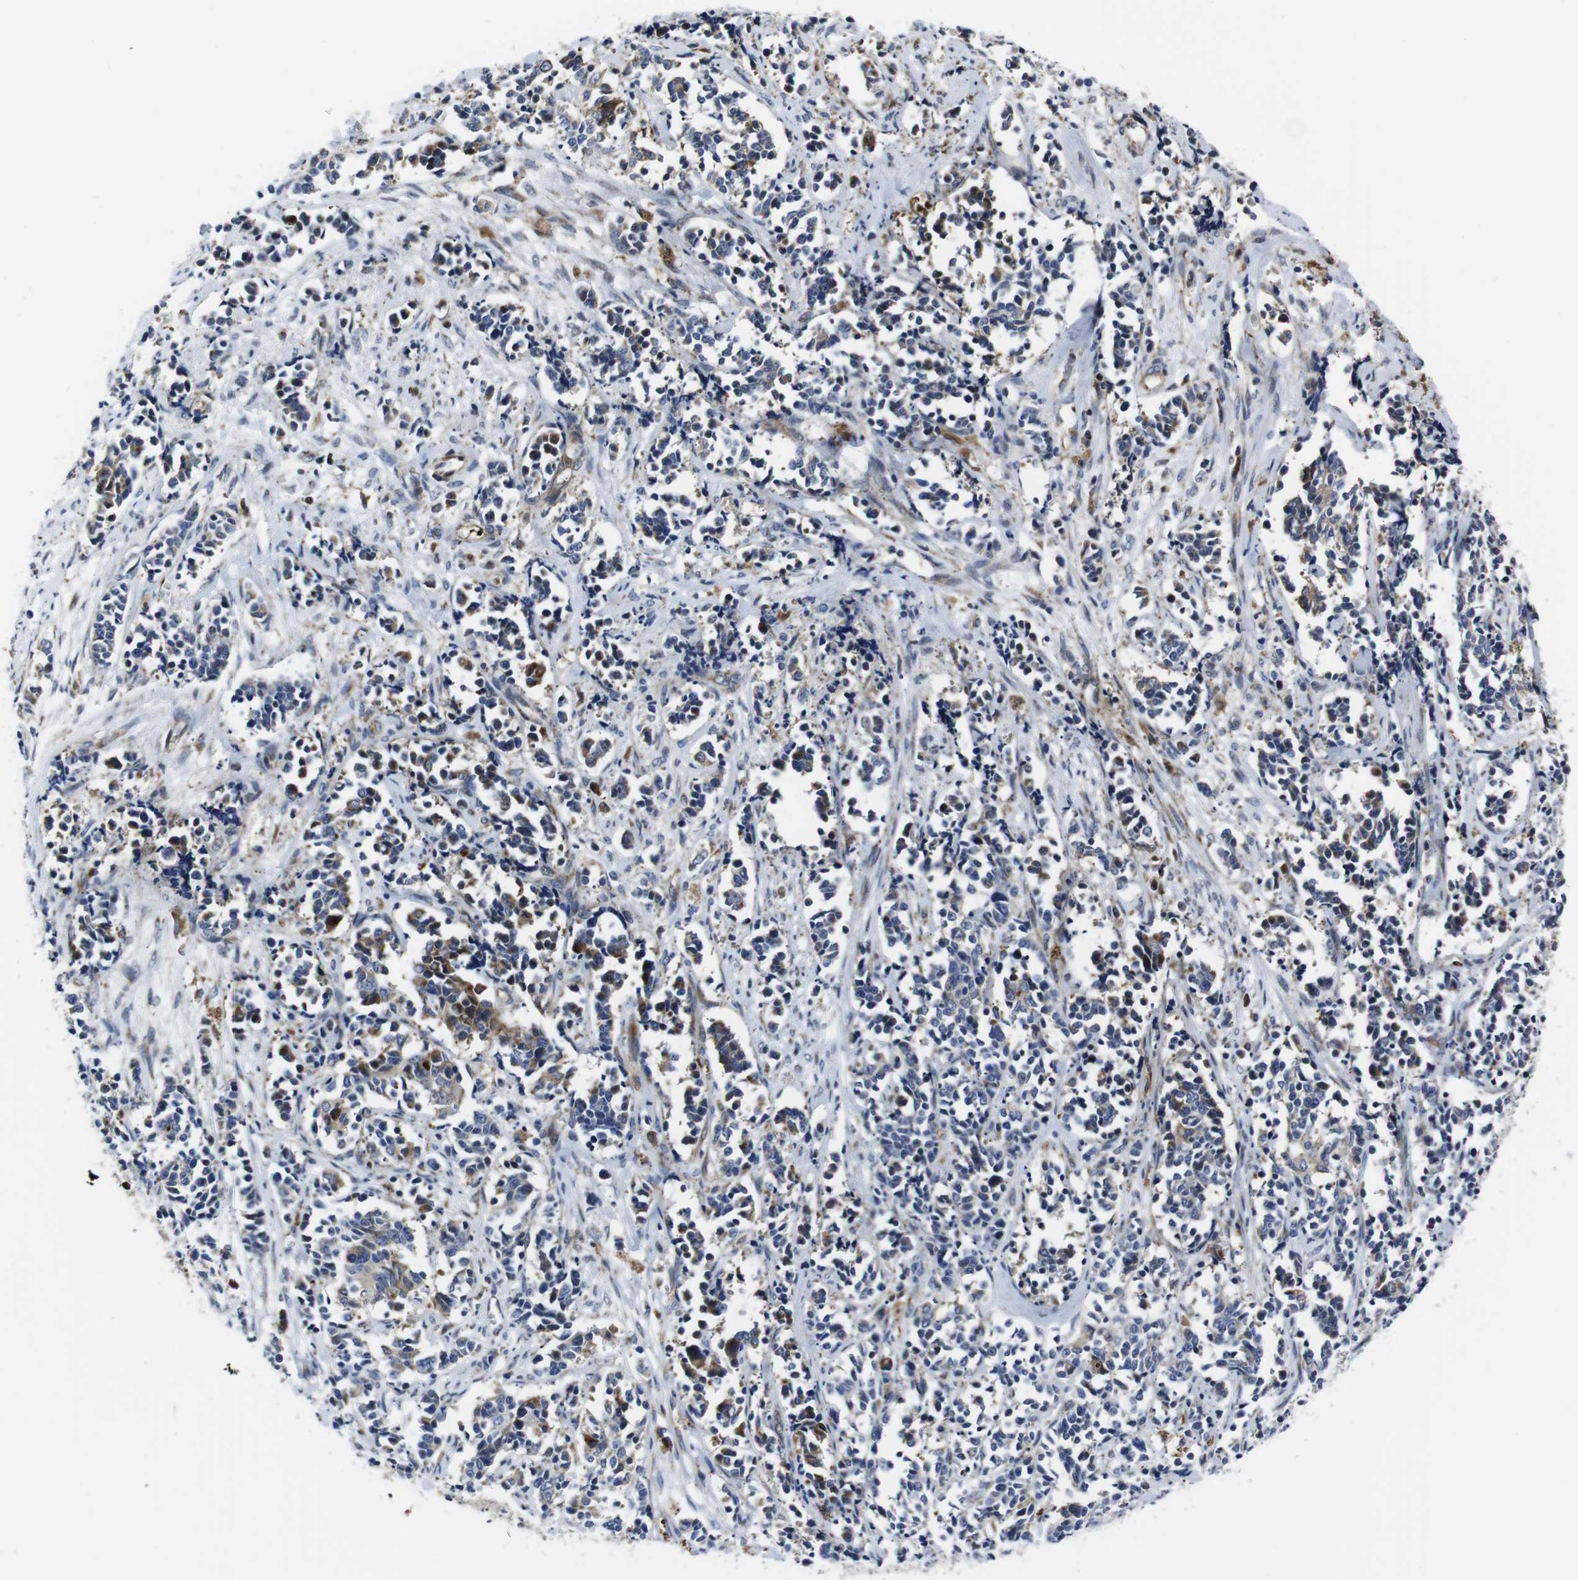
{"staining": {"intensity": "moderate", "quantity": "<25%", "location": "cytoplasmic/membranous"}, "tissue": "cervical cancer", "cell_type": "Tumor cells", "image_type": "cancer", "snomed": [{"axis": "morphology", "description": "Normal tissue, NOS"}, {"axis": "morphology", "description": "Squamous cell carcinoma, NOS"}, {"axis": "topography", "description": "Cervix"}], "caption": "Human cervical cancer (squamous cell carcinoma) stained with a protein marker shows moderate staining in tumor cells.", "gene": "SMYD3", "patient": {"sex": "female", "age": 35}}